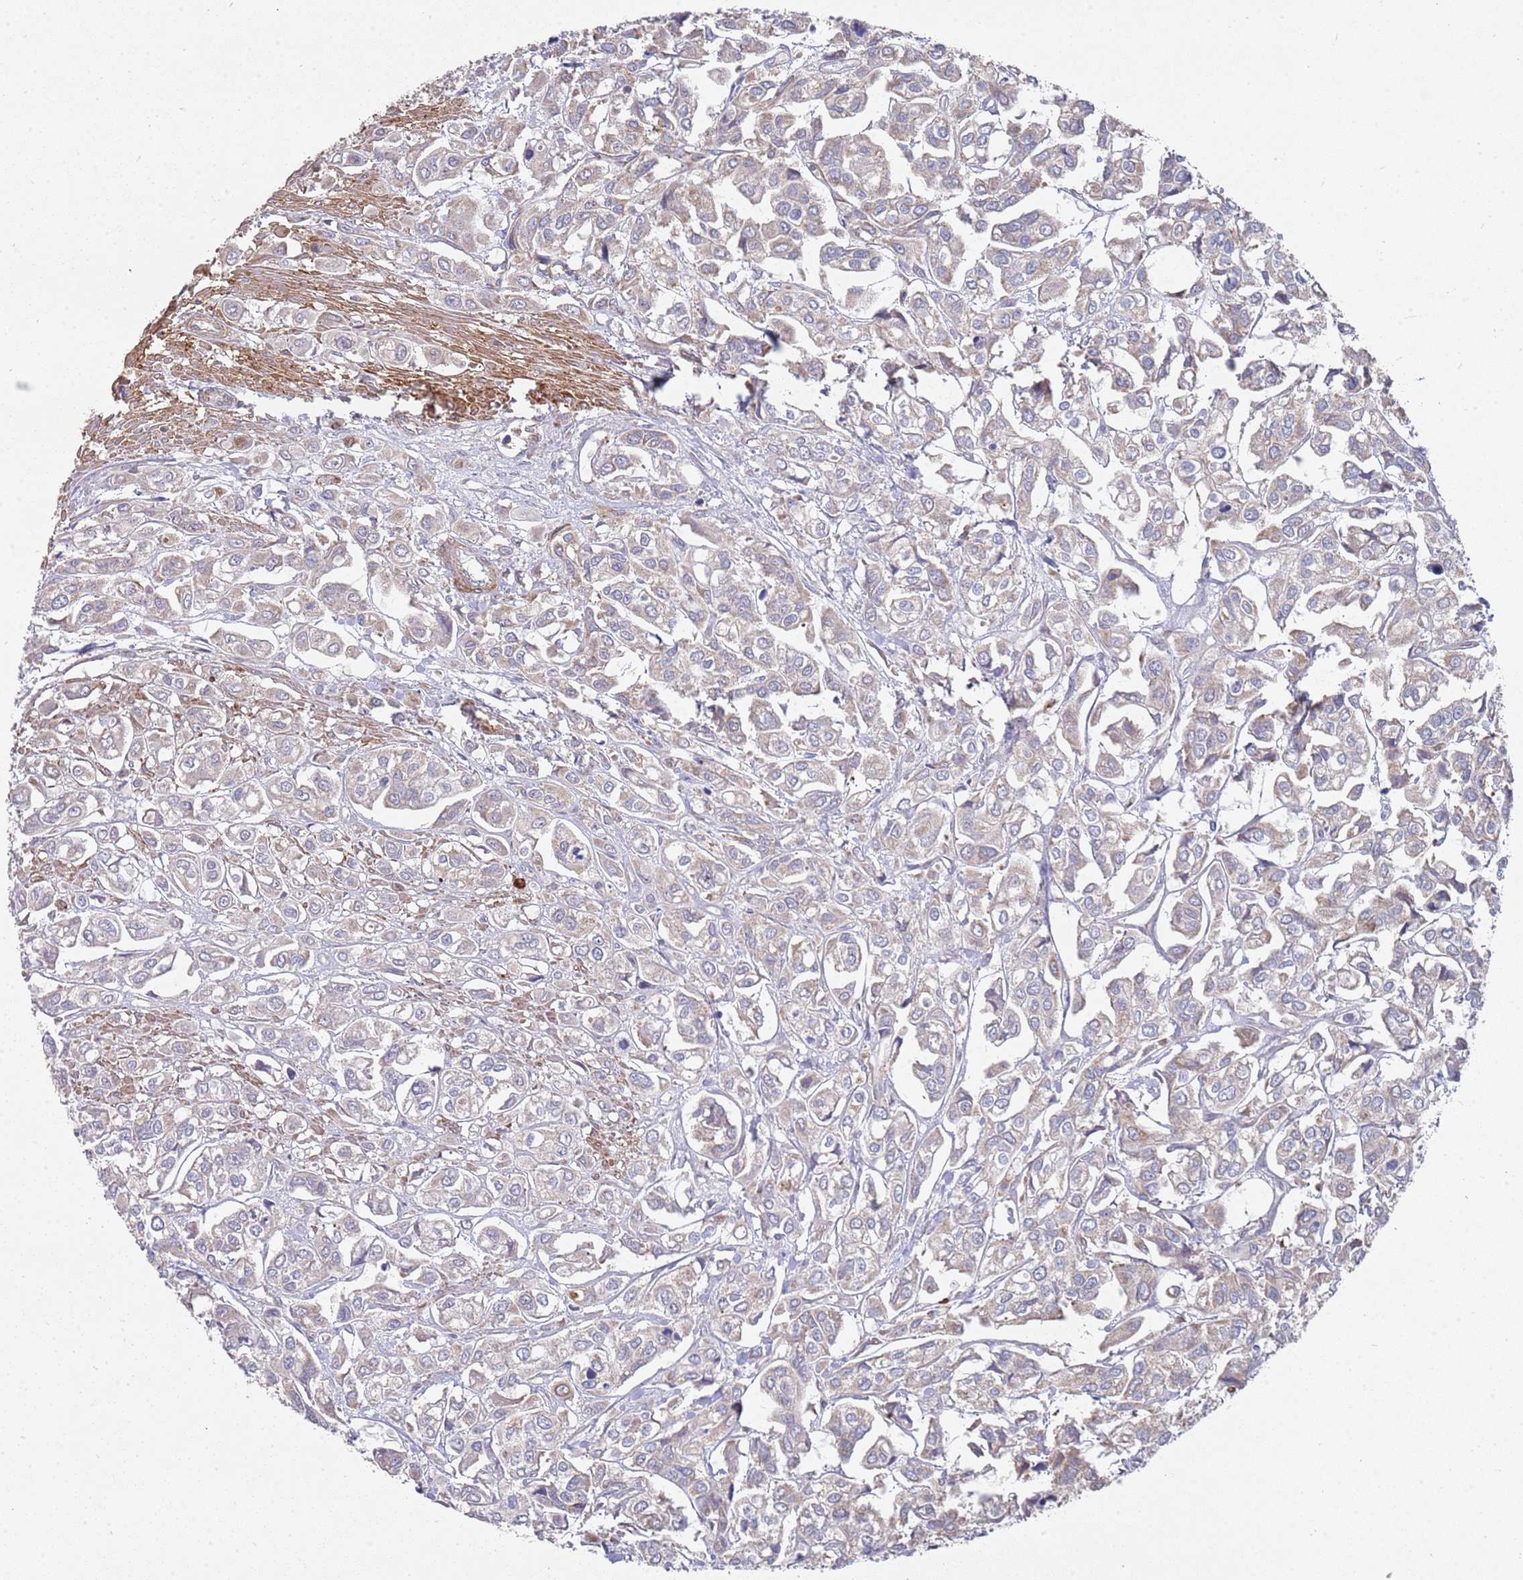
{"staining": {"intensity": "negative", "quantity": "none", "location": "none"}, "tissue": "urothelial cancer", "cell_type": "Tumor cells", "image_type": "cancer", "snomed": [{"axis": "morphology", "description": "Urothelial carcinoma, High grade"}, {"axis": "topography", "description": "Urinary bladder"}], "caption": "Immunohistochemistry of human urothelial carcinoma (high-grade) demonstrates no staining in tumor cells. (Brightfield microscopy of DAB (3,3'-diaminobenzidine) immunohistochemistry (IHC) at high magnification).", "gene": "WDFY3", "patient": {"sex": "male", "age": 67}}